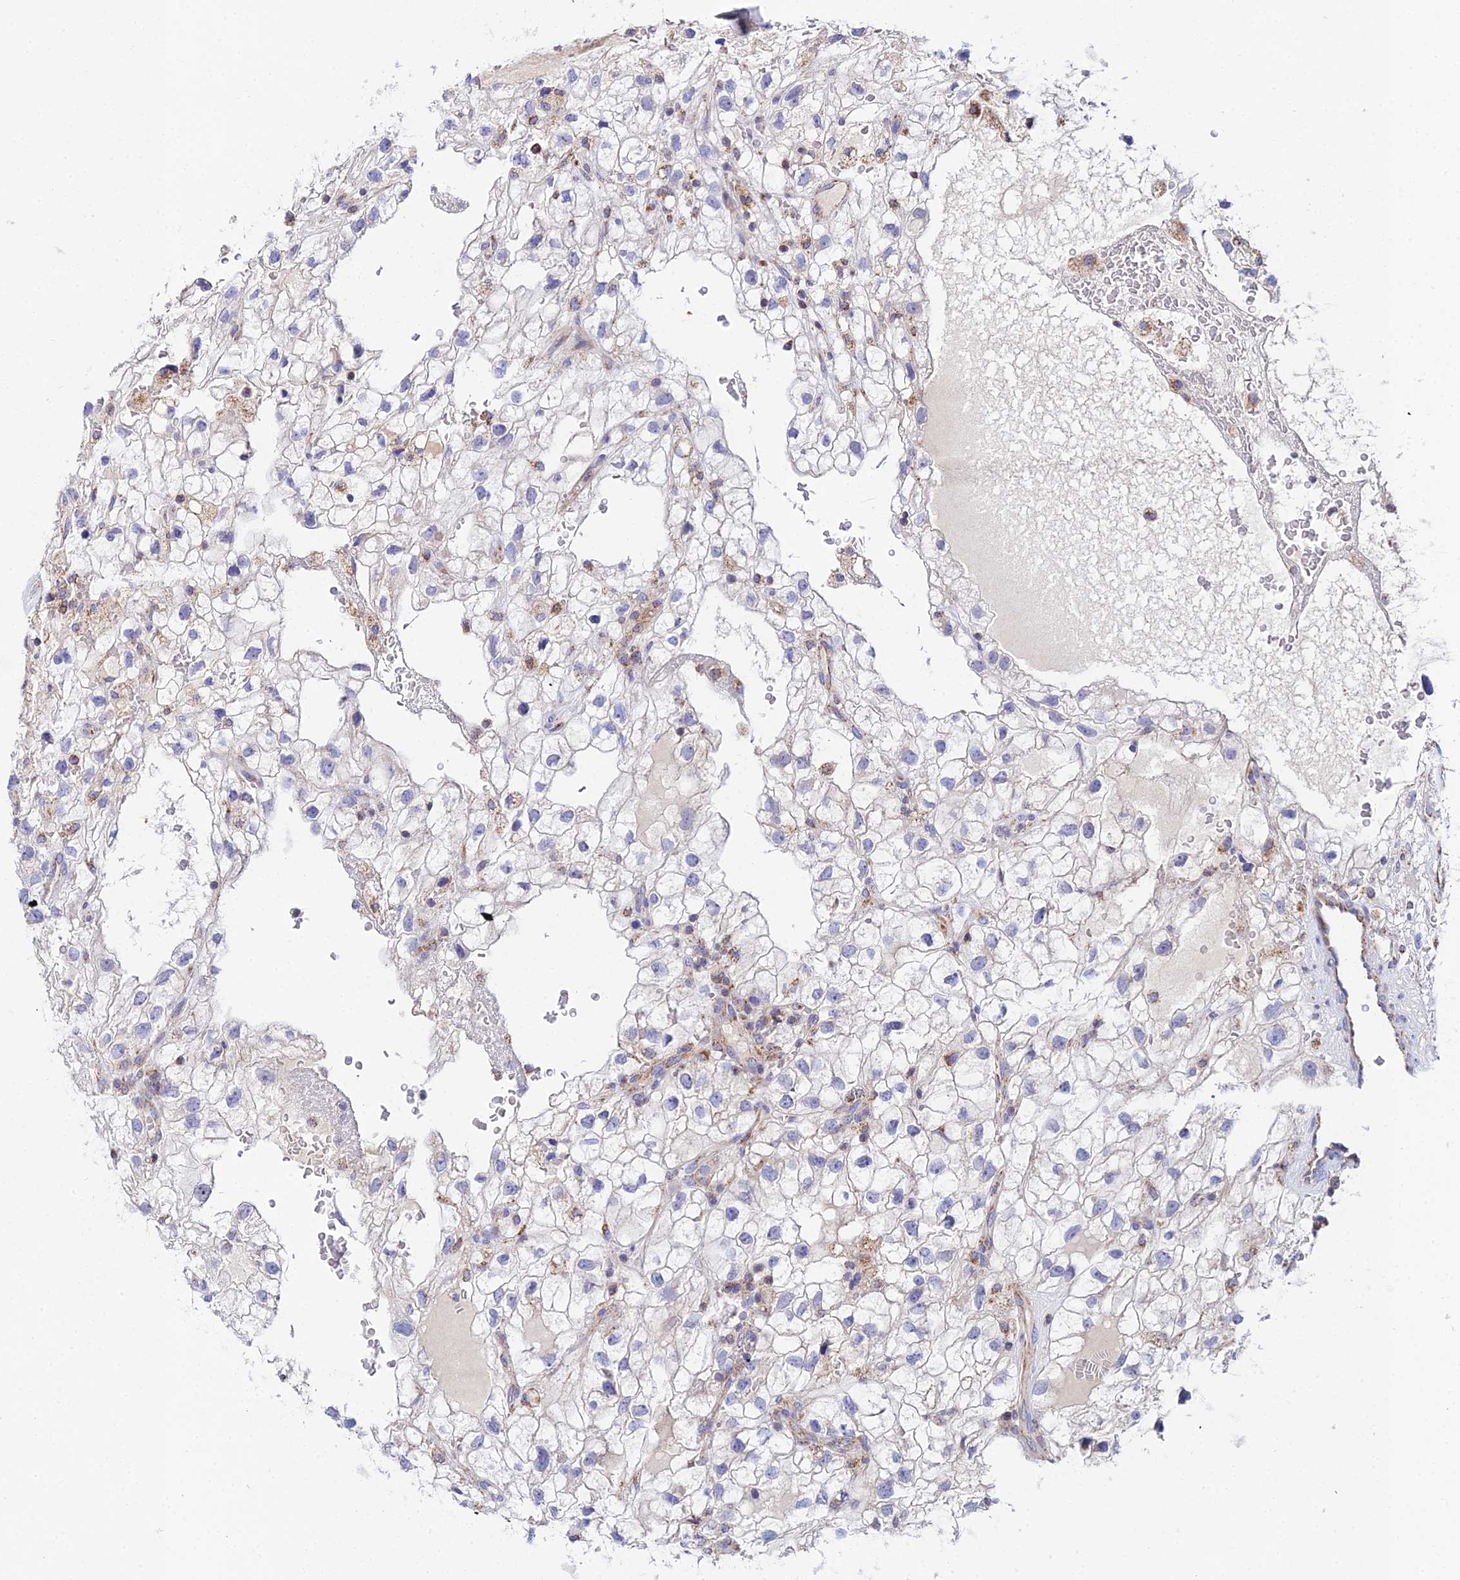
{"staining": {"intensity": "negative", "quantity": "none", "location": "none"}, "tissue": "renal cancer", "cell_type": "Tumor cells", "image_type": "cancer", "snomed": [{"axis": "morphology", "description": "Adenocarcinoma, NOS"}, {"axis": "topography", "description": "Kidney"}], "caption": "Immunohistochemical staining of renal cancer reveals no significant staining in tumor cells.", "gene": "NIPSNAP3A", "patient": {"sex": "male", "age": 59}}